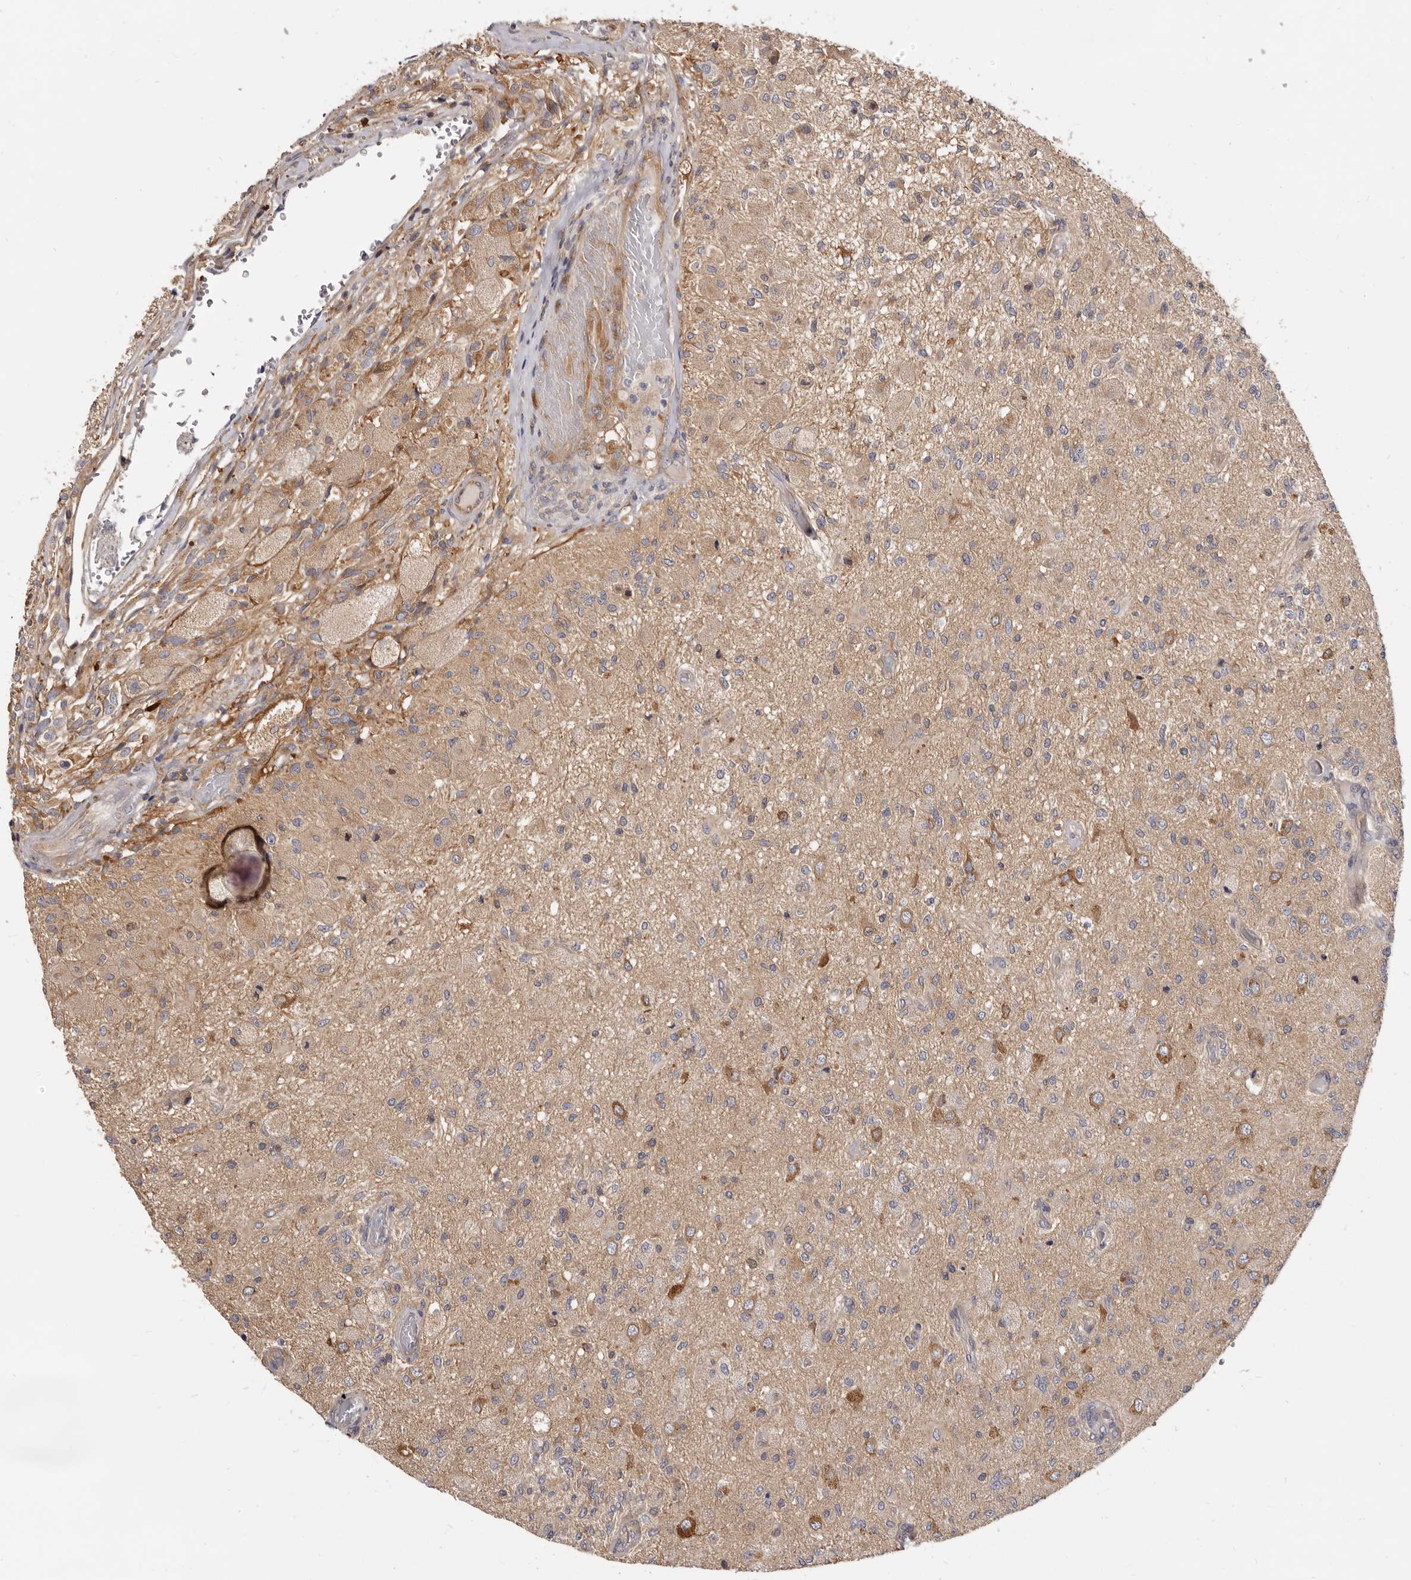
{"staining": {"intensity": "weak", "quantity": "<25%", "location": "cytoplasmic/membranous"}, "tissue": "glioma", "cell_type": "Tumor cells", "image_type": "cancer", "snomed": [{"axis": "morphology", "description": "Normal tissue, NOS"}, {"axis": "morphology", "description": "Glioma, malignant, High grade"}, {"axis": "topography", "description": "Cerebral cortex"}], "caption": "Micrograph shows no significant protein positivity in tumor cells of malignant high-grade glioma.", "gene": "ADAMTS20", "patient": {"sex": "male", "age": 77}}